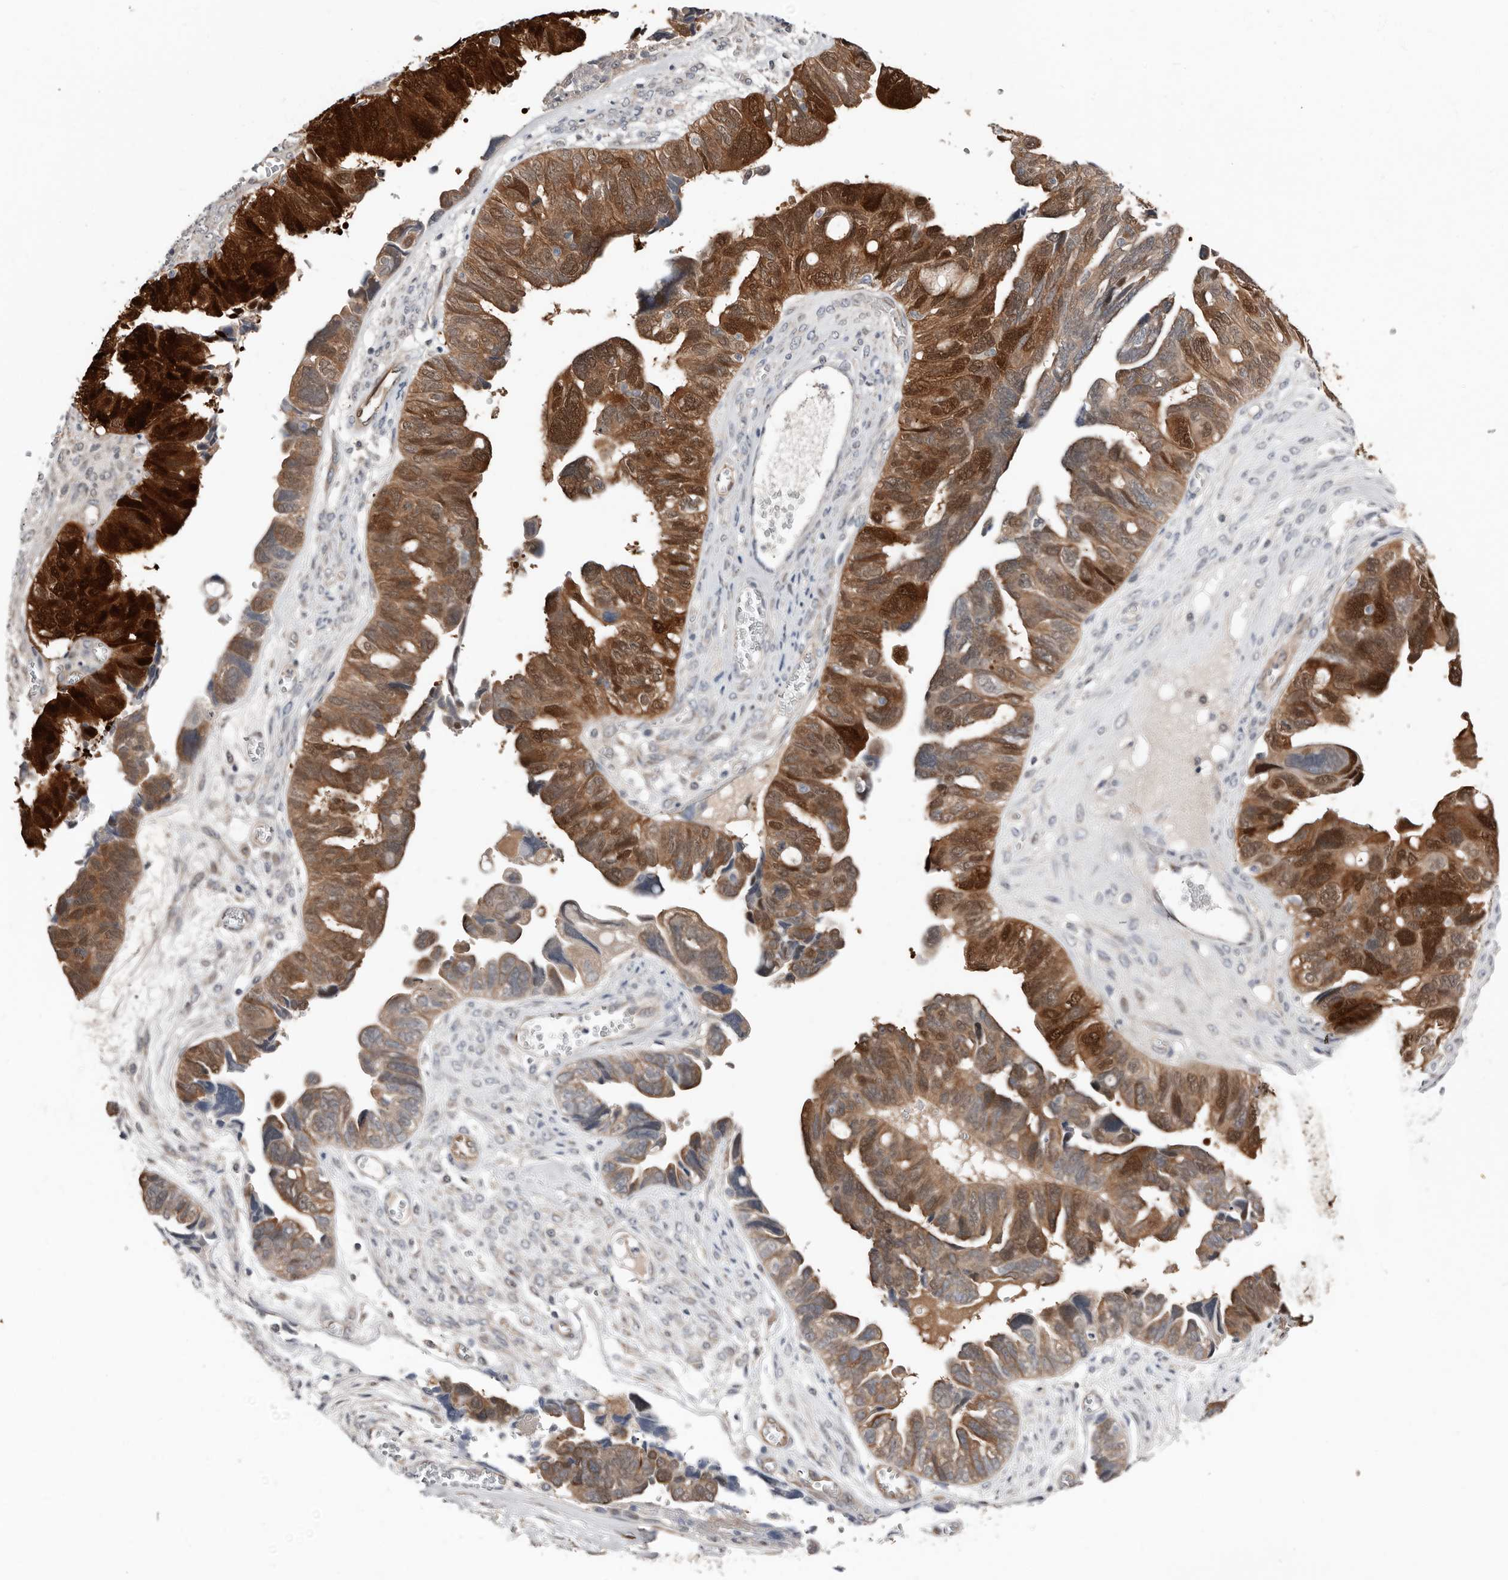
{"staining": {"intensity": "strong", "quantity": ">75%", "location": "cytoplasmic/membranous,nuclear"}, "tissue": "ovarian cancer", "cell_type": "Tumor cells", "image_type": "cancer", "snomed": [{"axis": "morphology", "description": "Cystadenocarcinoma, serous, NOS"}, {"axis": "topography", "description": "Ovary"}], "caption": "Ovarian cancer stained with a brown dye demonstrates strong cytoplasmic/membranous and nuclear positive staining in about >75% of tumor cells.", "gene": "ASRGL1", "patient": {"sex": "female", "age": 79}}